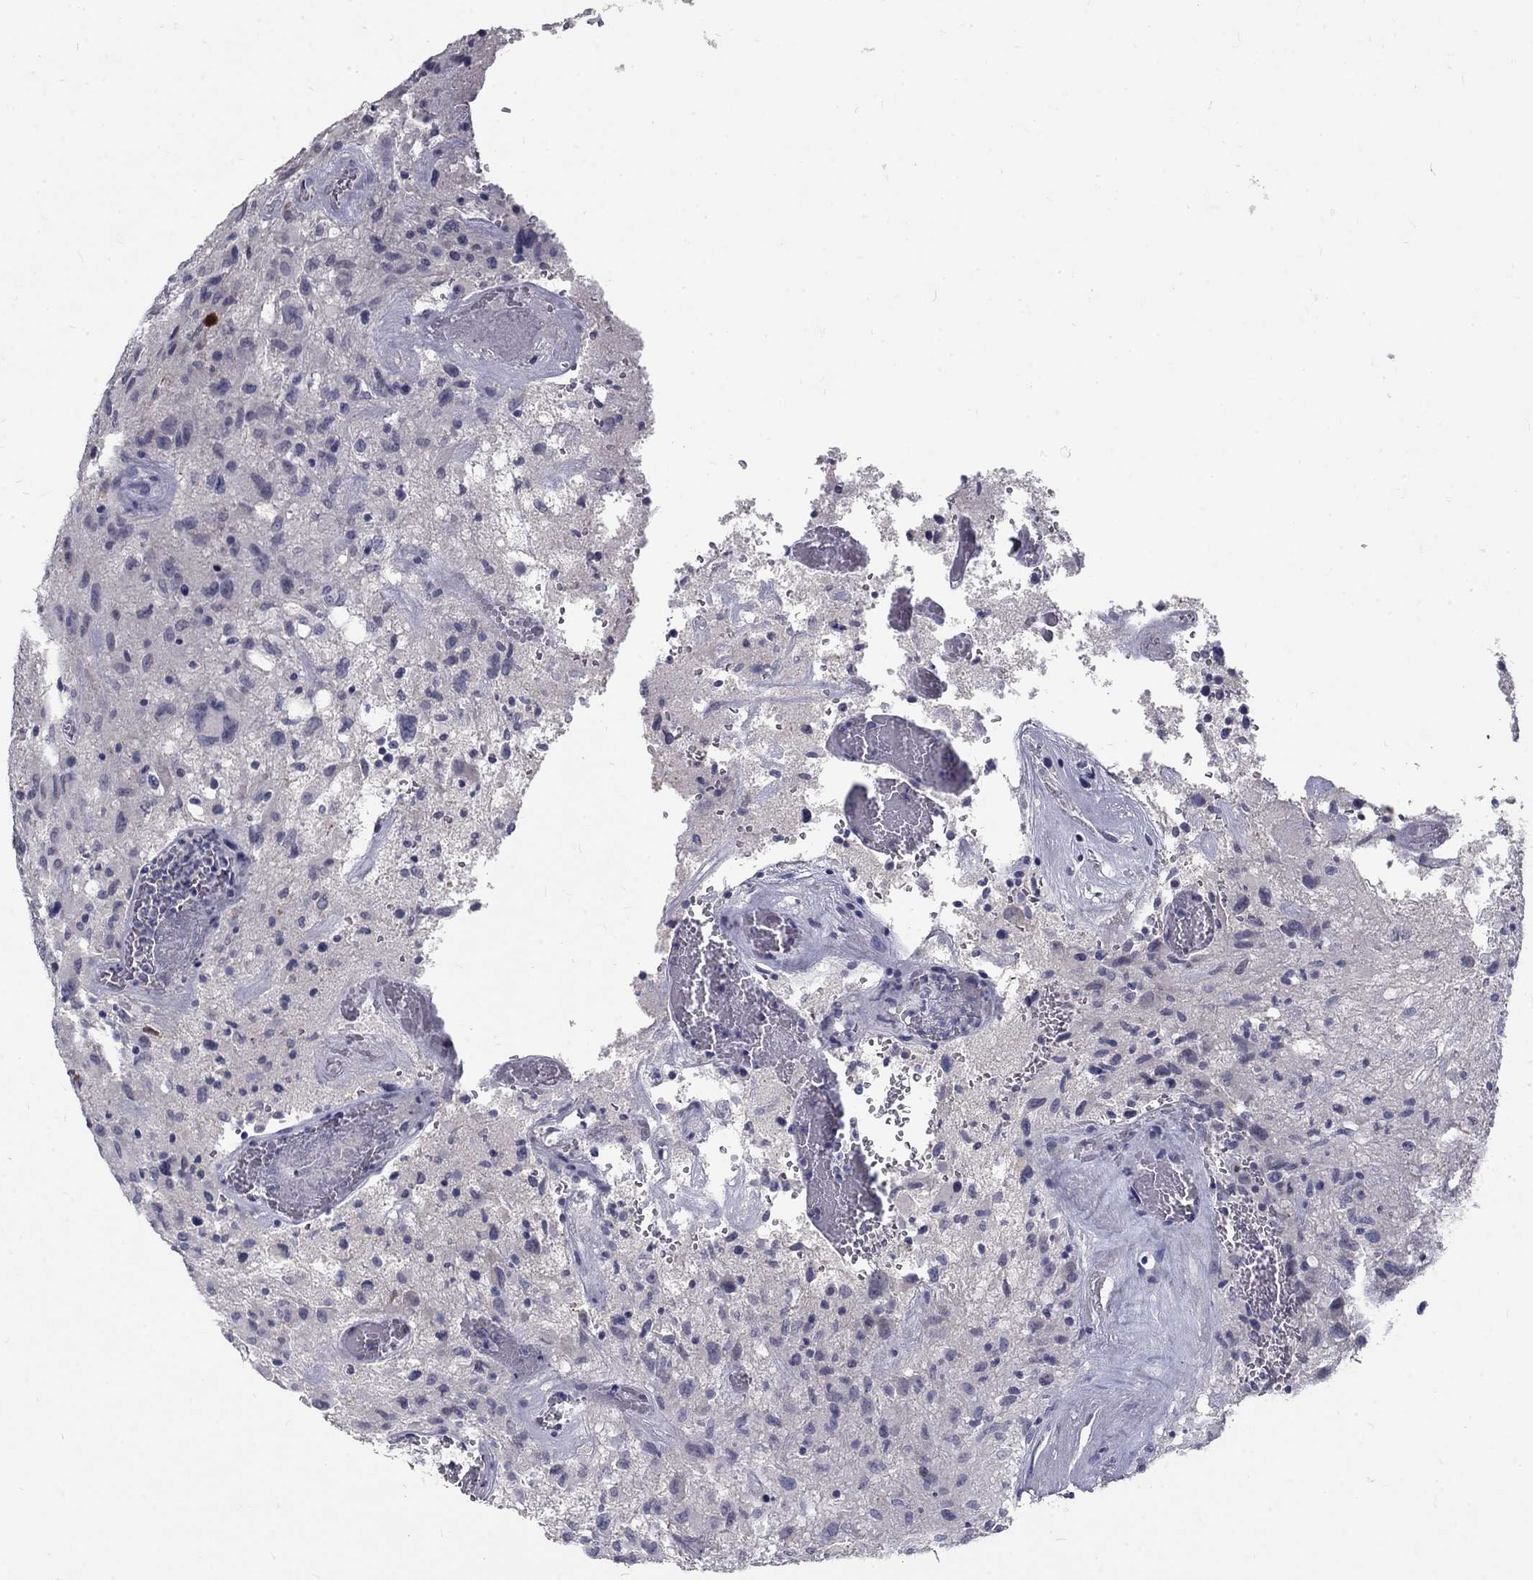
{"staining": {"intensity": "negative", "quantity": "none", "location": "none"}, "tissue": "glioma", "cell_type": "Tumor cells", "image_type": "cancer", "snomed": [{"axis": "morphology", "description": "Glioma, malignant, NOS"}, {"axis": "morphology", "description": "Glioma, malignant, High grade"}, {"axis": "topography", "description": "Brain"}], "caption": "The micrograph displays no staining of tumor cells in malignant glioma.", "gene": "NOS1", "patient": {"sex": "female", "age": 71}}